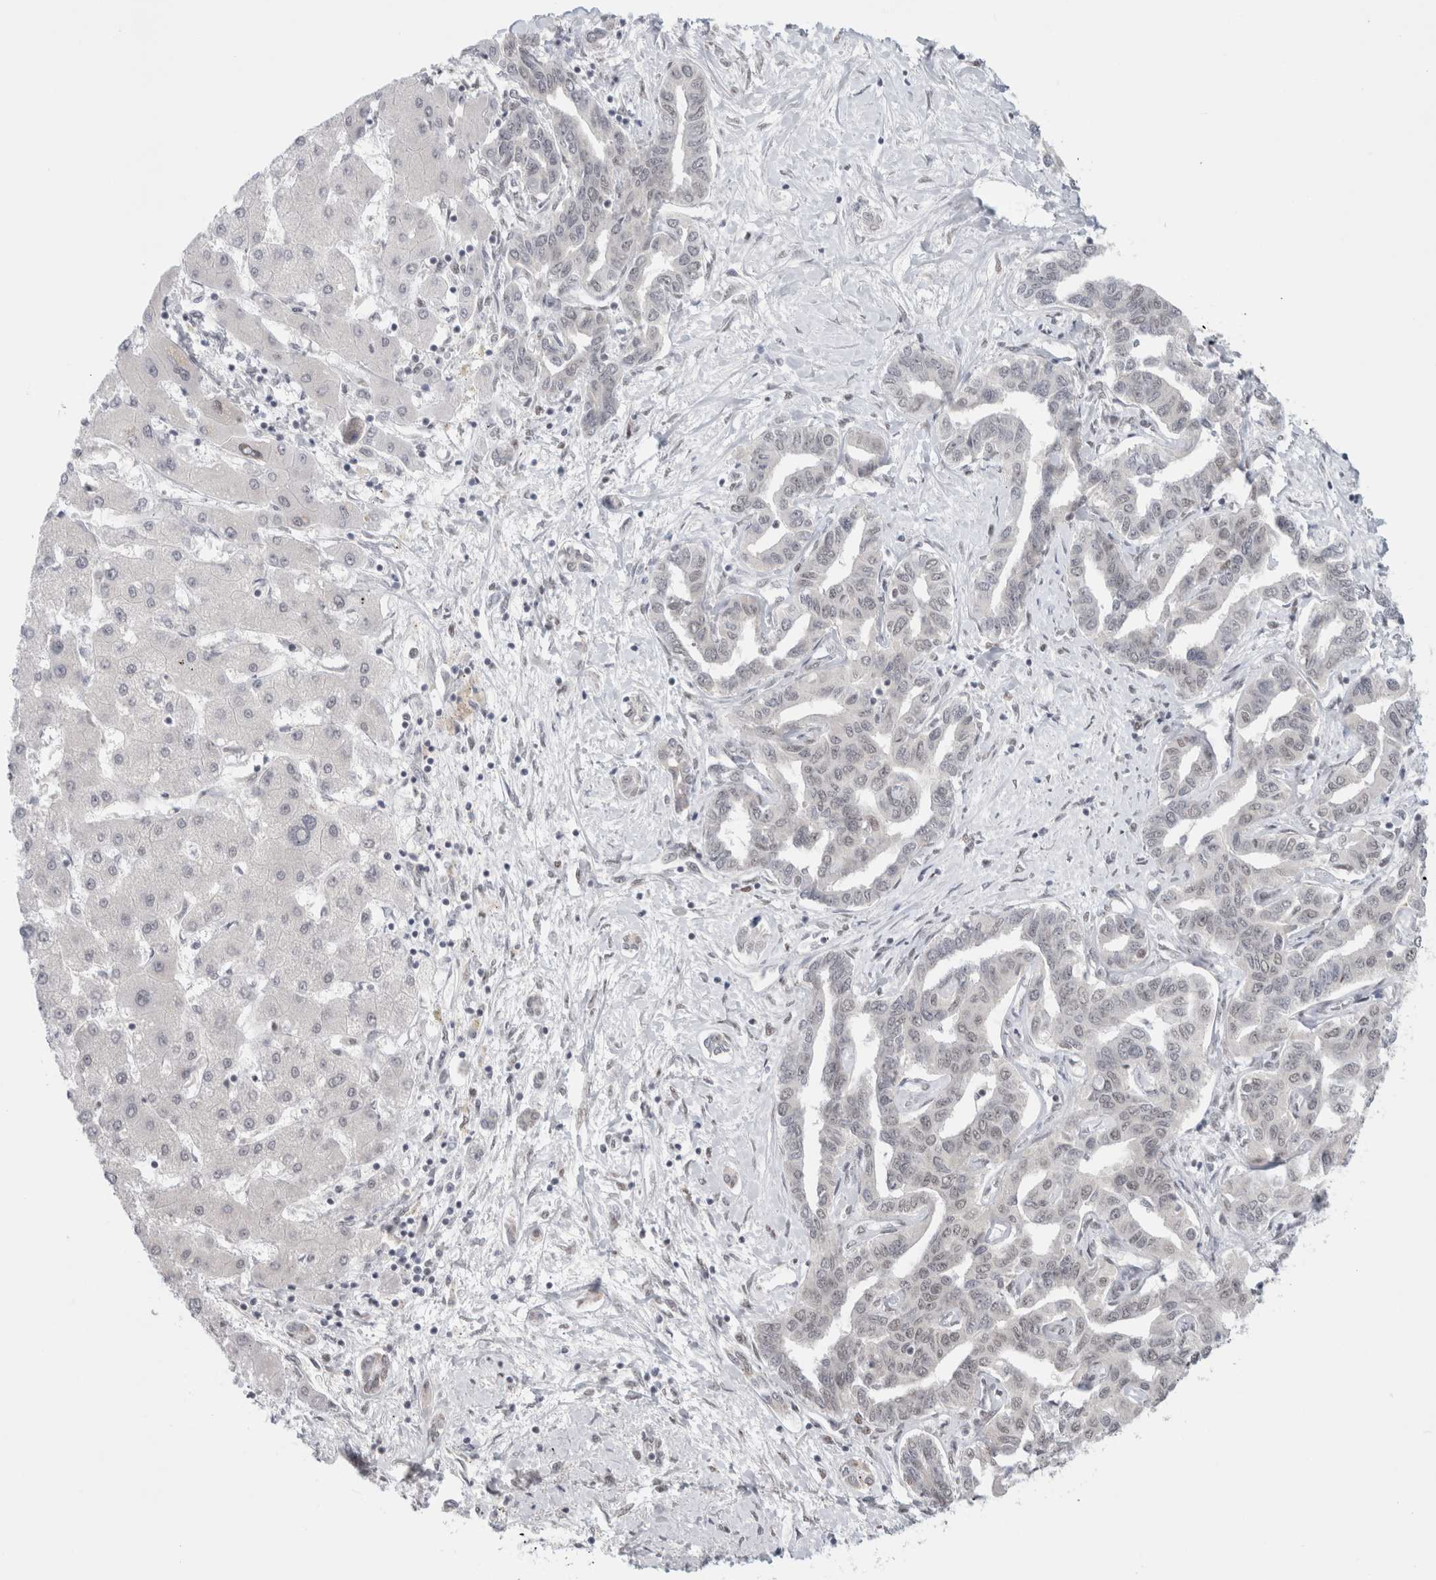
{"staining": {"intensity": "weak", "quantity": "<25%", "location": "nuclear"}, "tissue": "liver cancer", "cell_type": "Tumor cells", "image_type": "cancer", "snomed": [{"axis": "morphology", "description": "Cholangiocarcinoma"}, {"axis": "topography", "description": "Liver"}], "caption": "A photomicrograph of human cholangiocarcinoma (liver) is negative for staining in tumor cells.", "gene": "TRMT12", "patient": {"sex": "male", "age": 59}}